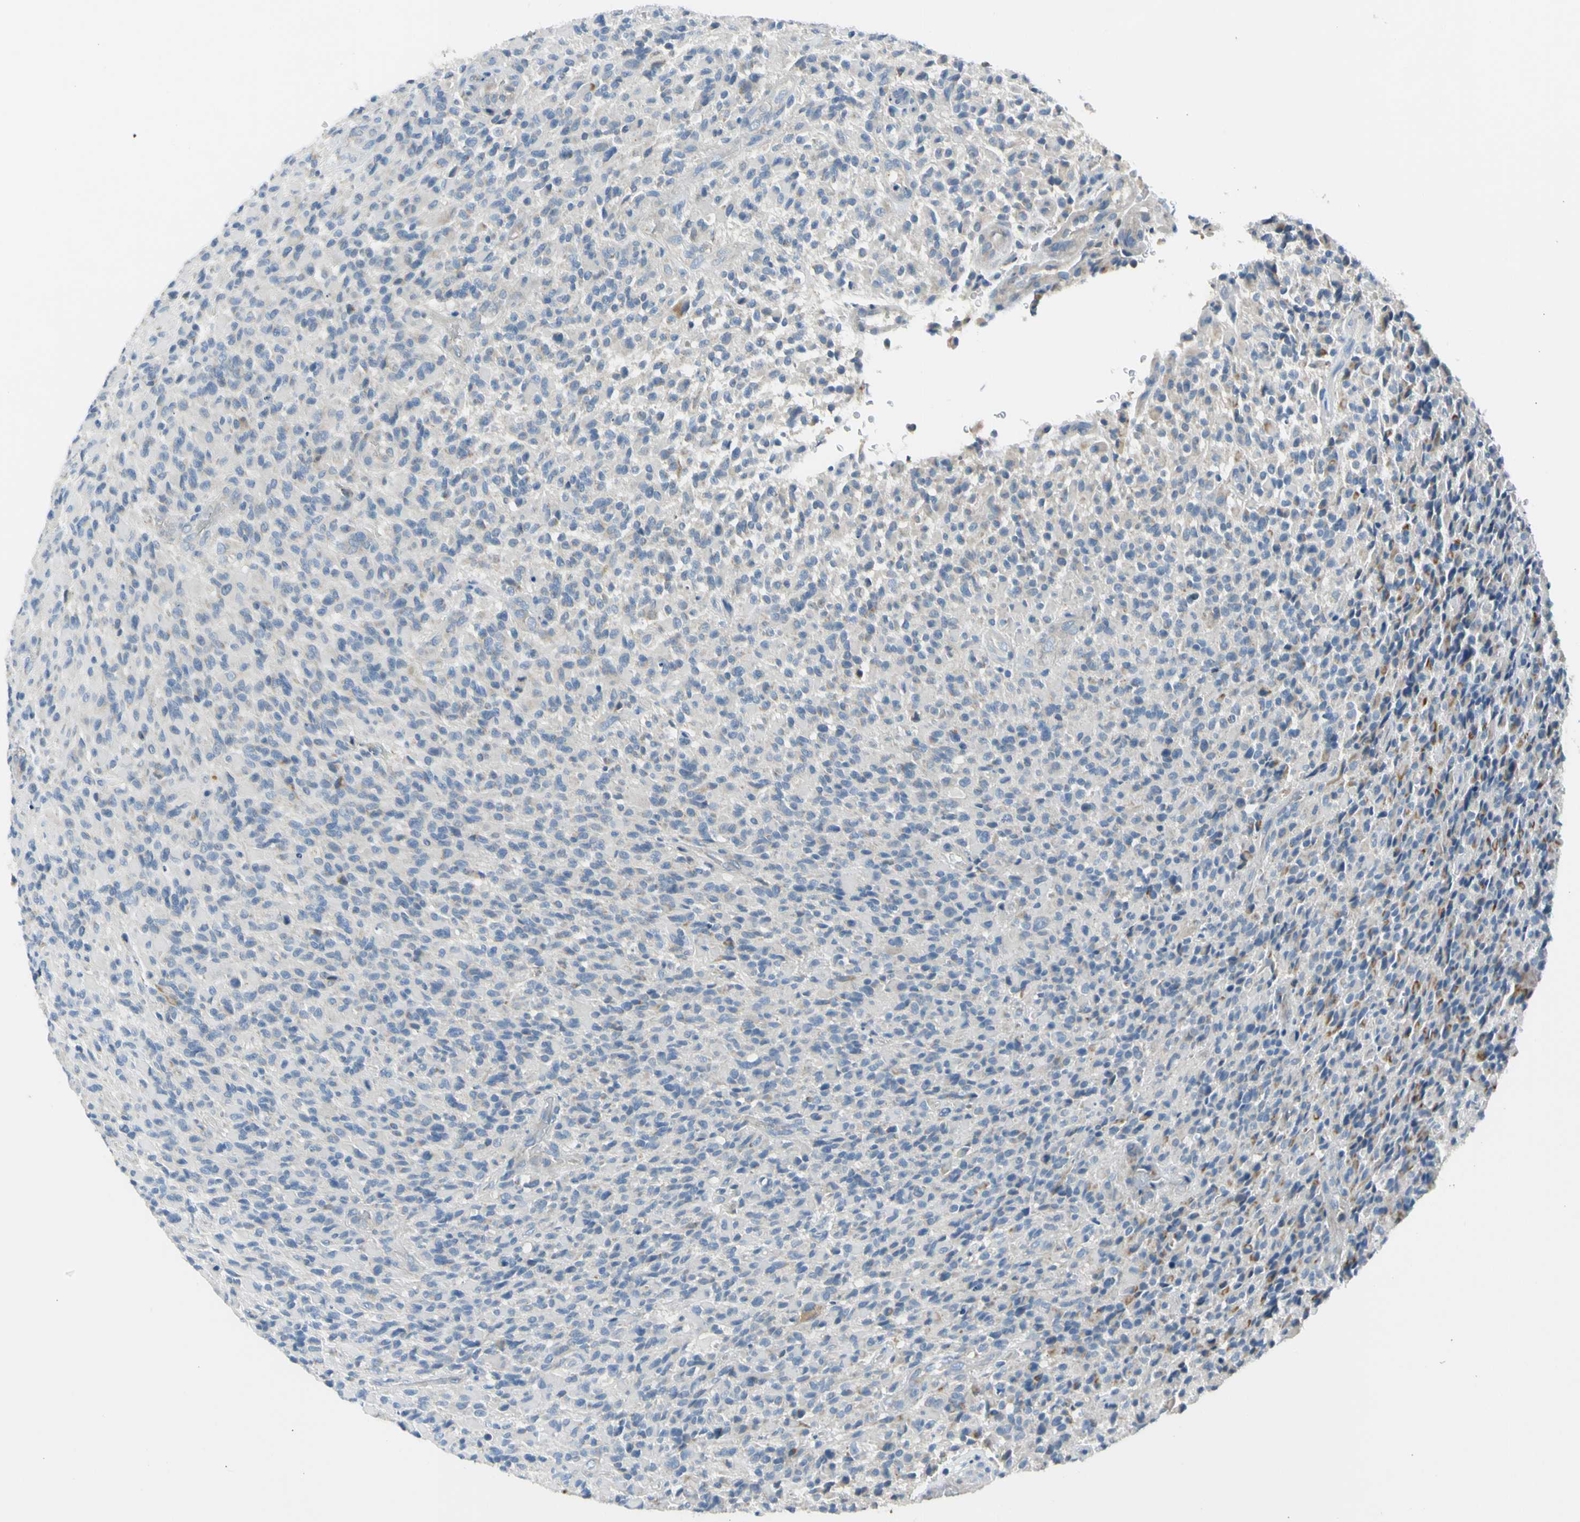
{"staining": {"intensity": "negative", "quantity": "none", "location": "none"}, "tissue": "glioma", "cell_type": "Tumor cells", "image_type": "cancer", "snomed": [{"axis": "morphology", "description": "Glioma, malignant, High grade"}, {"axis": "topography", "description": "Brain"}], "caption": "Immunohistochemical staining of human malignant glioma (high-grade) demonstrates no significant staining in tumor cells.", "gene": "NPHP3", "patient": {"sex": "male", "age": 71}}